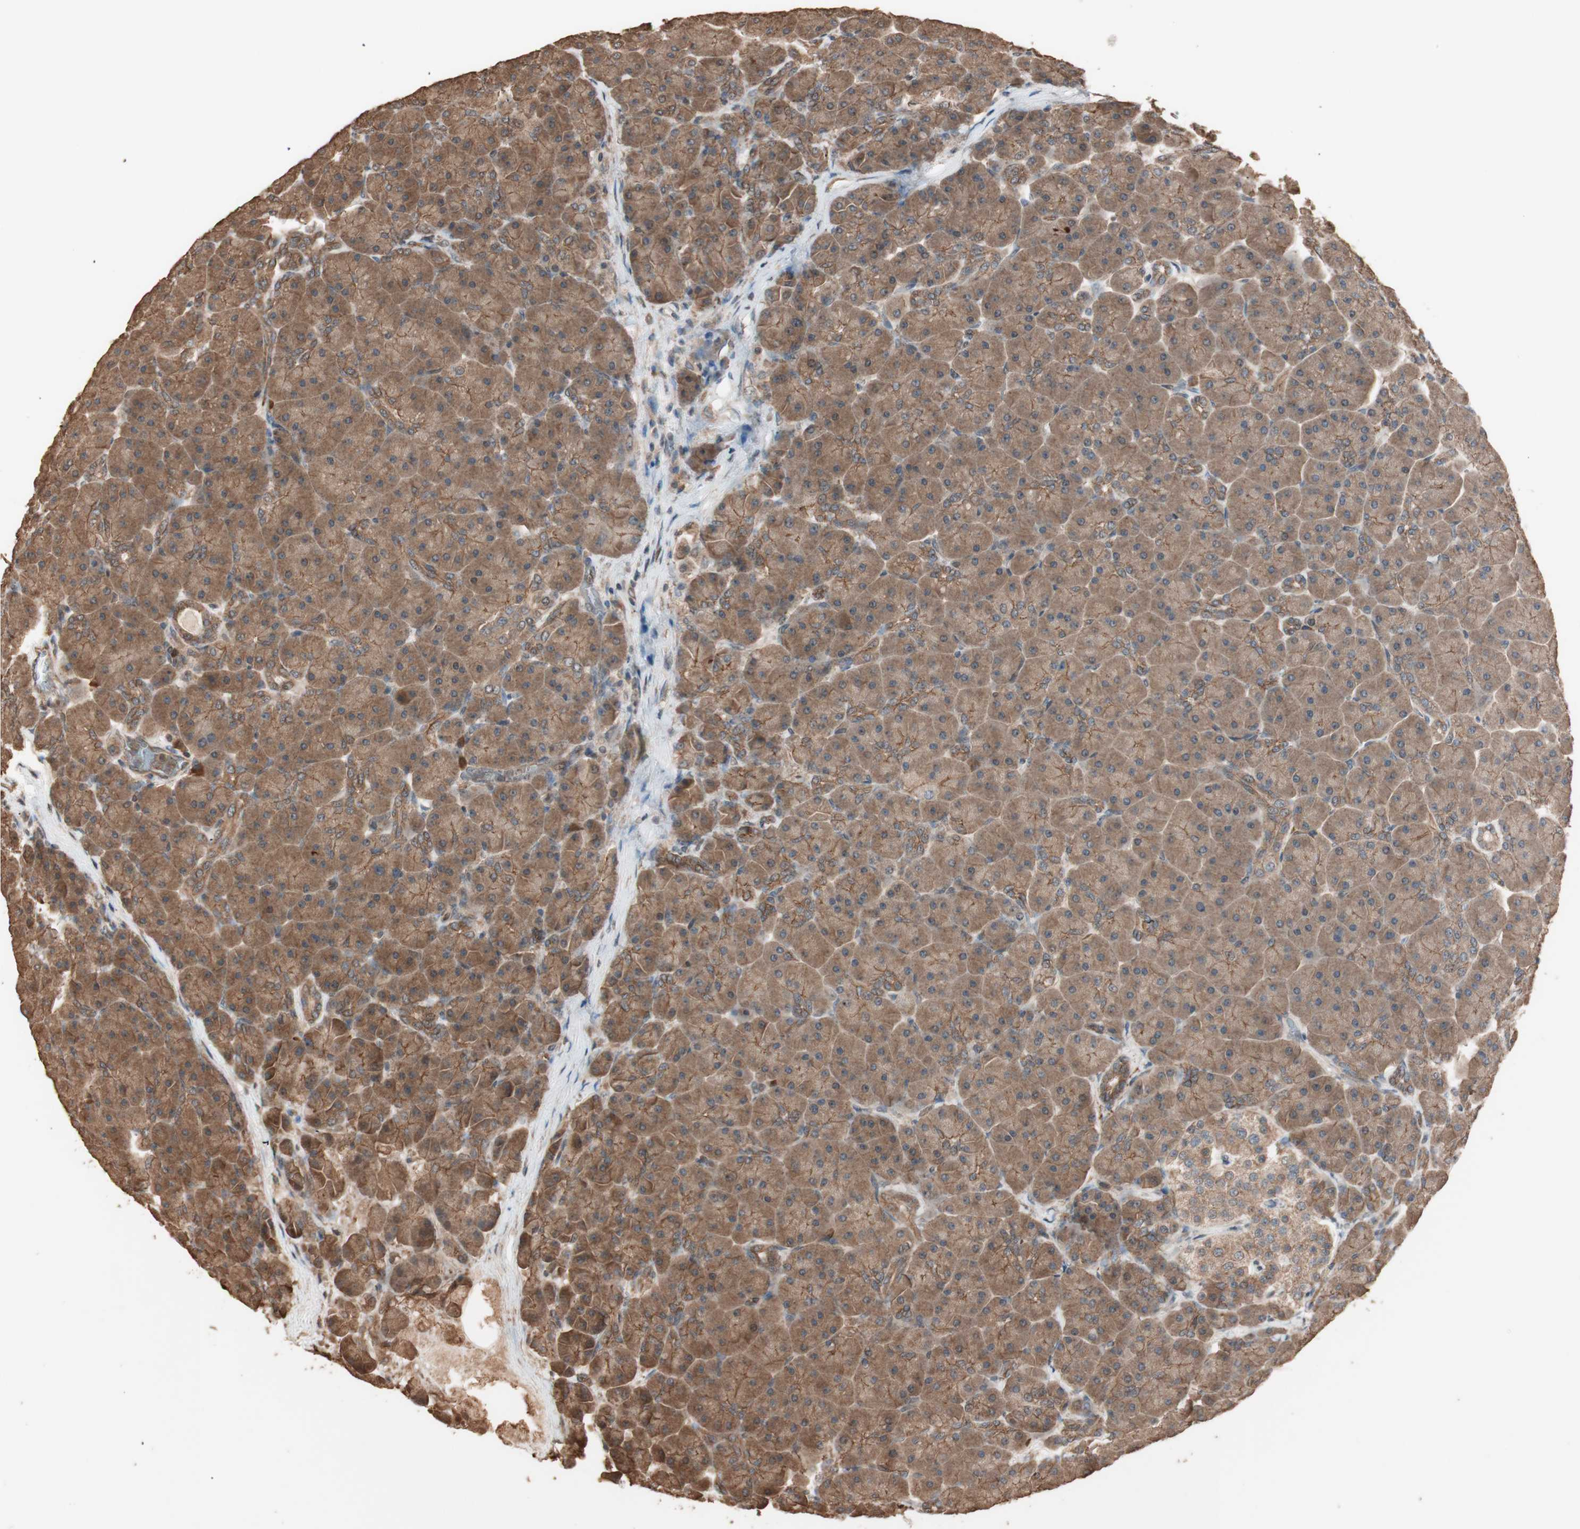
{"staining": {"intensity": "moderate", "quantity": ">75%", "location": "cytoplasmic/membranous"}, "tissue": "pancreas", "cell_type": "Exocrine glandular cells", "image_type": "normal", "snomed": [{"axis": "morphology", "description": "Normal tissue, NOS"}, {"axis": "topography", "description": "Pancreas"}], "caption": "Pancreas stained for a protein reveals moderate cytoplasmic/membranous positivity in exocrine glandular cells. Using DAB (brown) and hematoxylin (blue) stains, captured at high magnification using brightfield microscopy.", "gene": "USP20", "patient": {"sex": "male", "age": 66}}